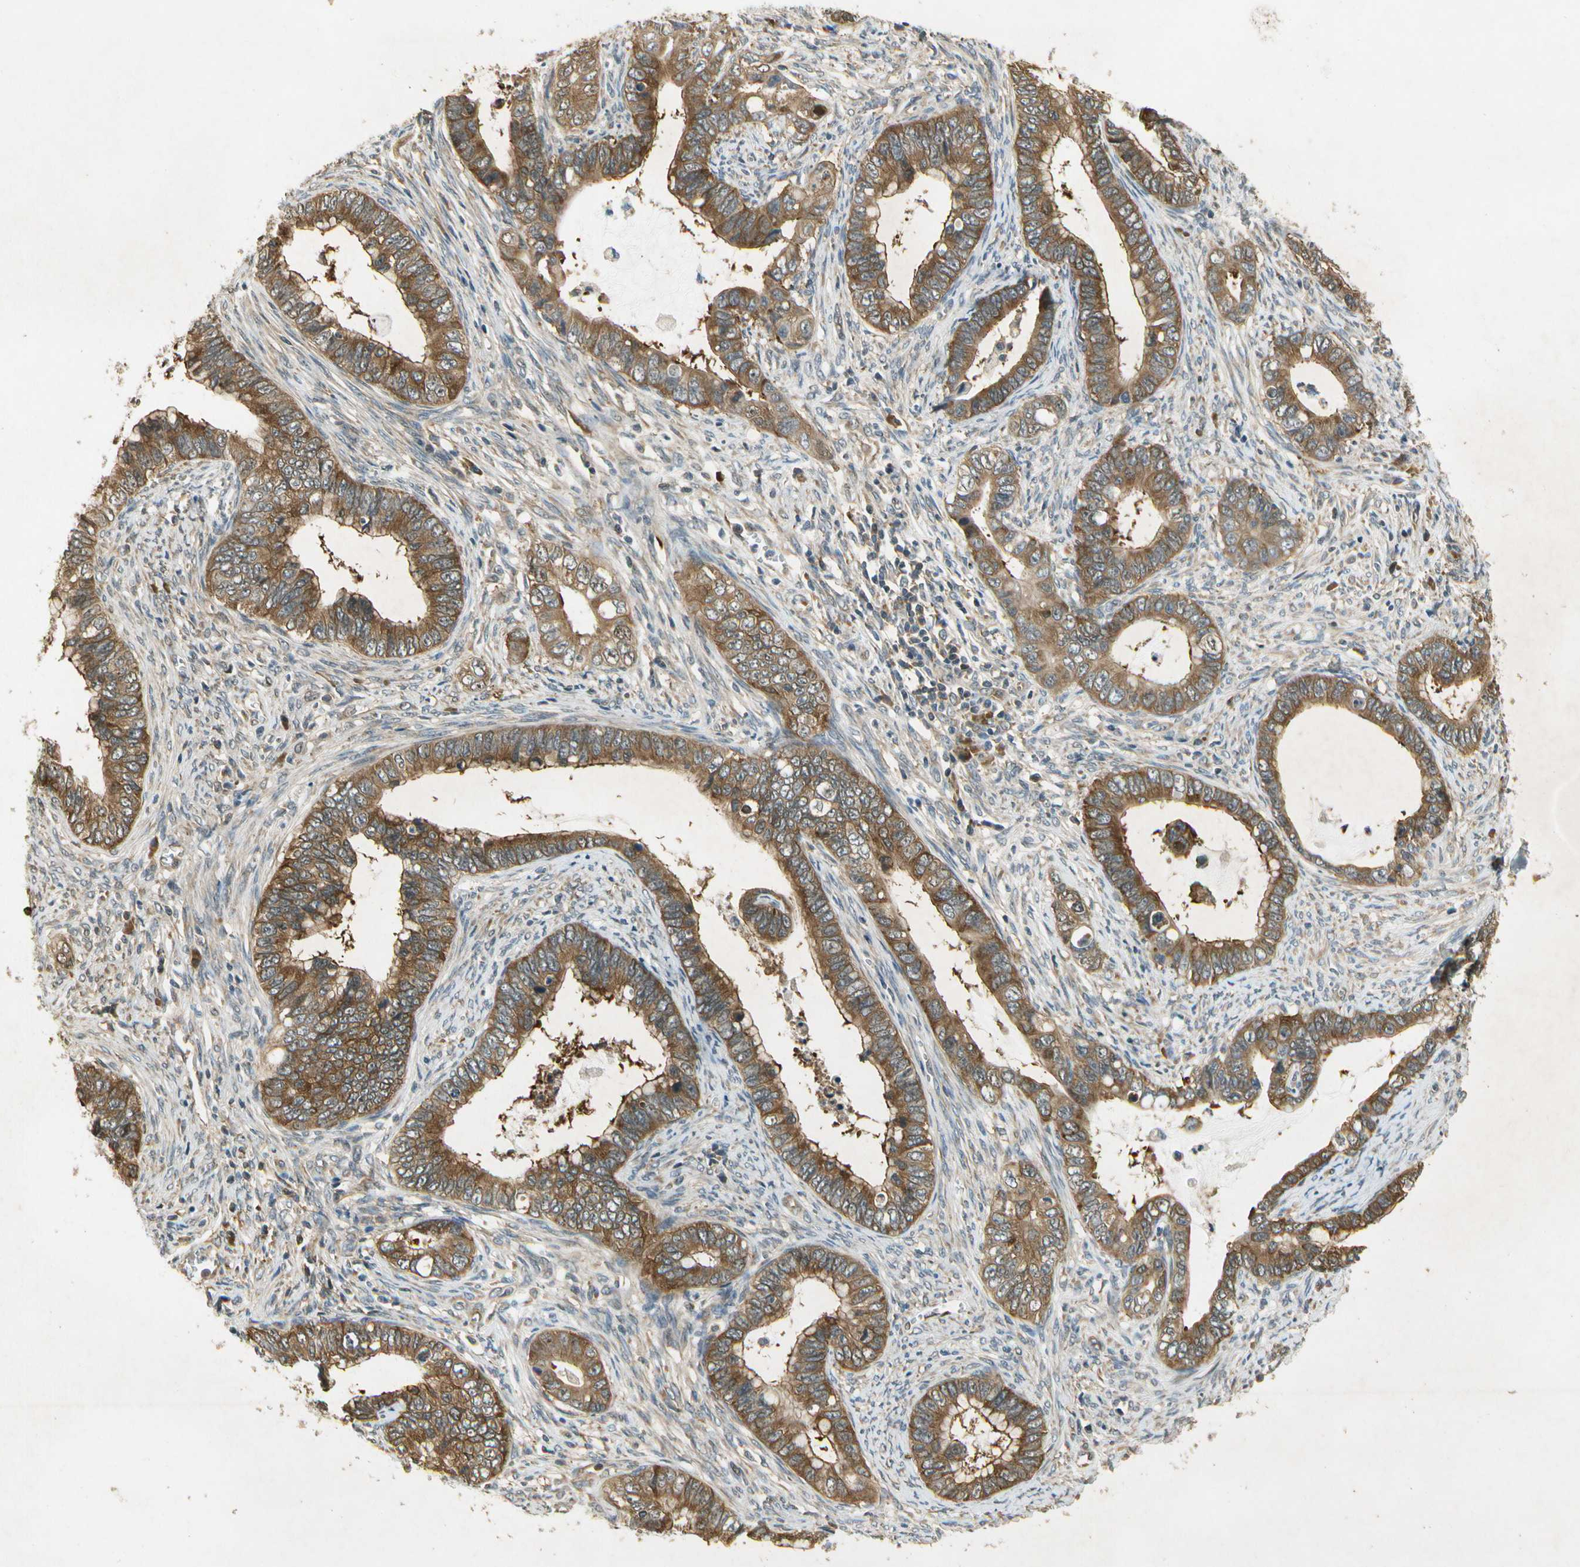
{"staining": {"intensity": "moderate", "quantity": ">75%", "location": "cytoplasmic/membranous"}, "tissue": "cervical cancer", "cell_type": "Tumor cells", "image_type": "cancer", "snomed": [{"axis": "morphology", "description": "Adenocarcinoma, NOS"}, {"axis": "topography", "description": "Cervix"}], "caption": "Brown immunohistochemical staining in cervical cancer exhibits moderate cytoplasmic/membranous expression in approximately >75% of tumor cells. (DAB (3,3'-diaminobenzidine) IHC, brown staining for protein, blue staining for nuclei).", "gene": "EIF1AX", "patient": {"sex": "female", "age": 44}}